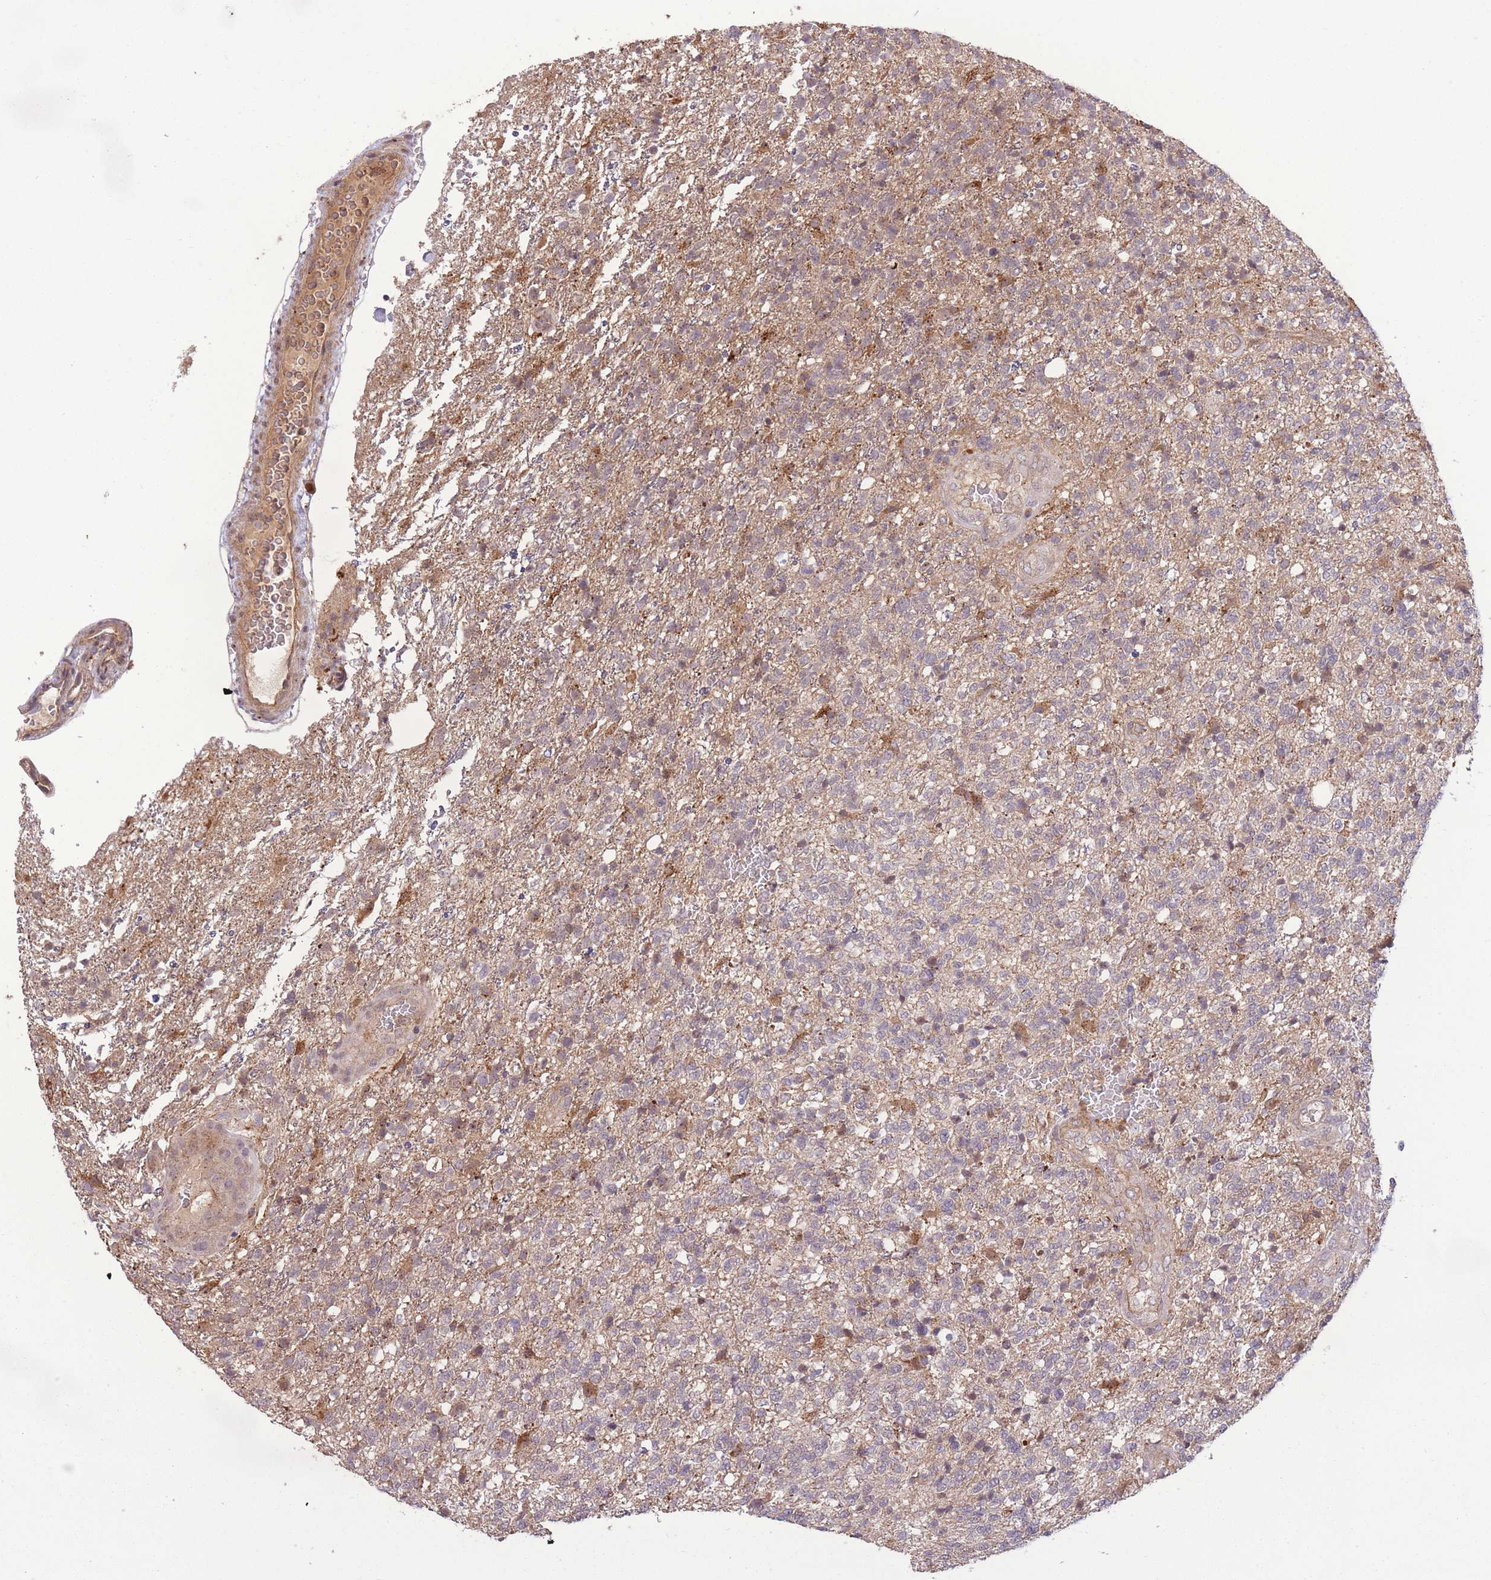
{"staining": {"intensity": "negative", "quantity": "none", "location": "none"}, "tissue": "glioma", "cell_type": "Tumor cells", "image_type": "cancer", "snomed": [{"axis": "morphology", "description": "Glioma, malignant, High grade"}, {"axis": "topography", "description": "Brain"}], "caption": "DAB (3,3'-diaminobenzidine) immunohistochemical staining of malignant glioma (high-grade) reveals no significant staining in tumor cells.", "gene": "POLR3F", "patient": {"sex": "male", "age": 56}}